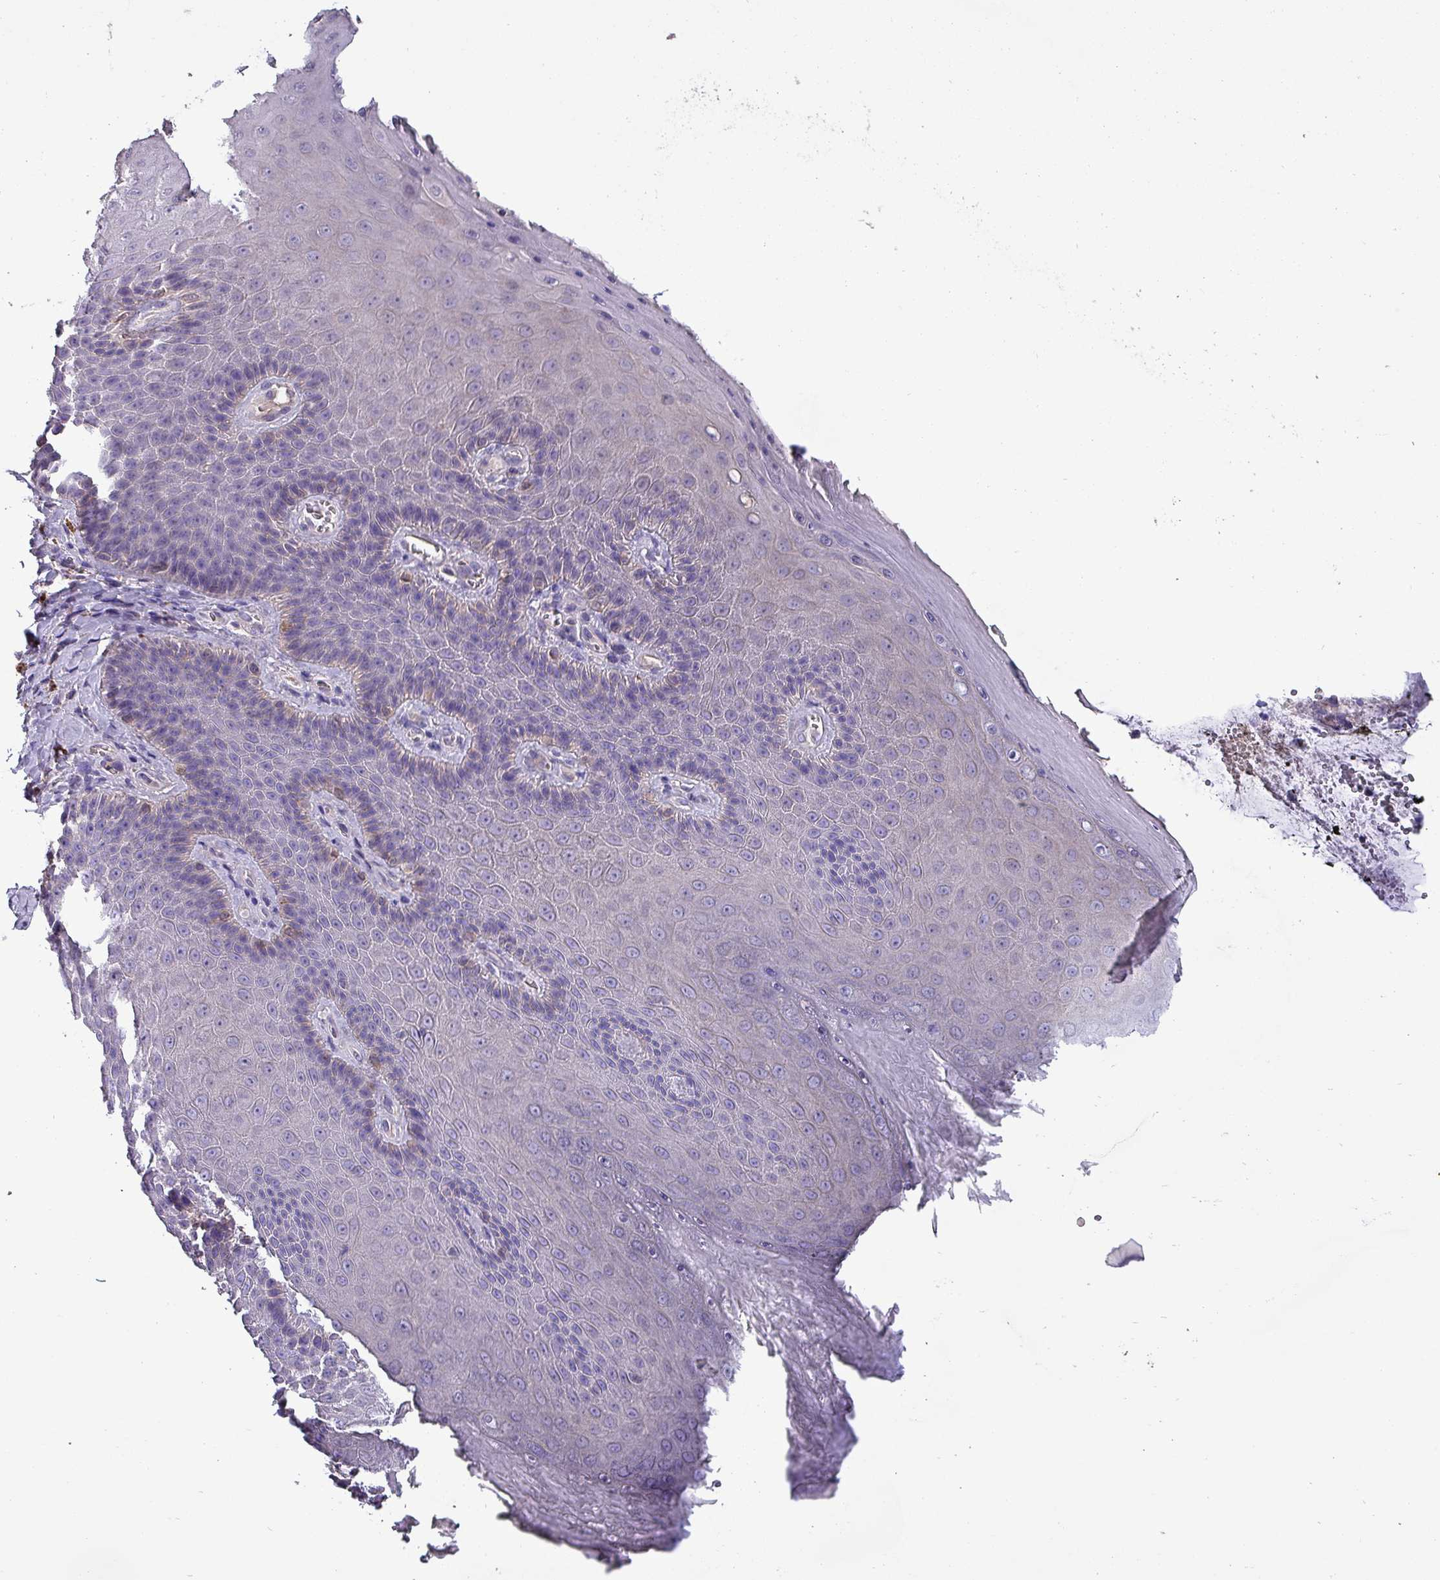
{"staining": {"intensity": "negative", "quantity": "none", "location": "none"}, "tissue": "skin", "cell_type": "Epidermal cells", "image_type": "normal", "snomed": [{"axis": "morphology", "description": "Normal tissue, NOS"}, {"axis": "topography", "description": "Anal"}, {"axis": "topography", "description": "Peripheral nerve tissue"}], "caption": "Protein analysis of benign skin reveals no significant staining in epidermal cells.", "gene": "HTRA4", "patient": {"sex": "male", "age": 53}}